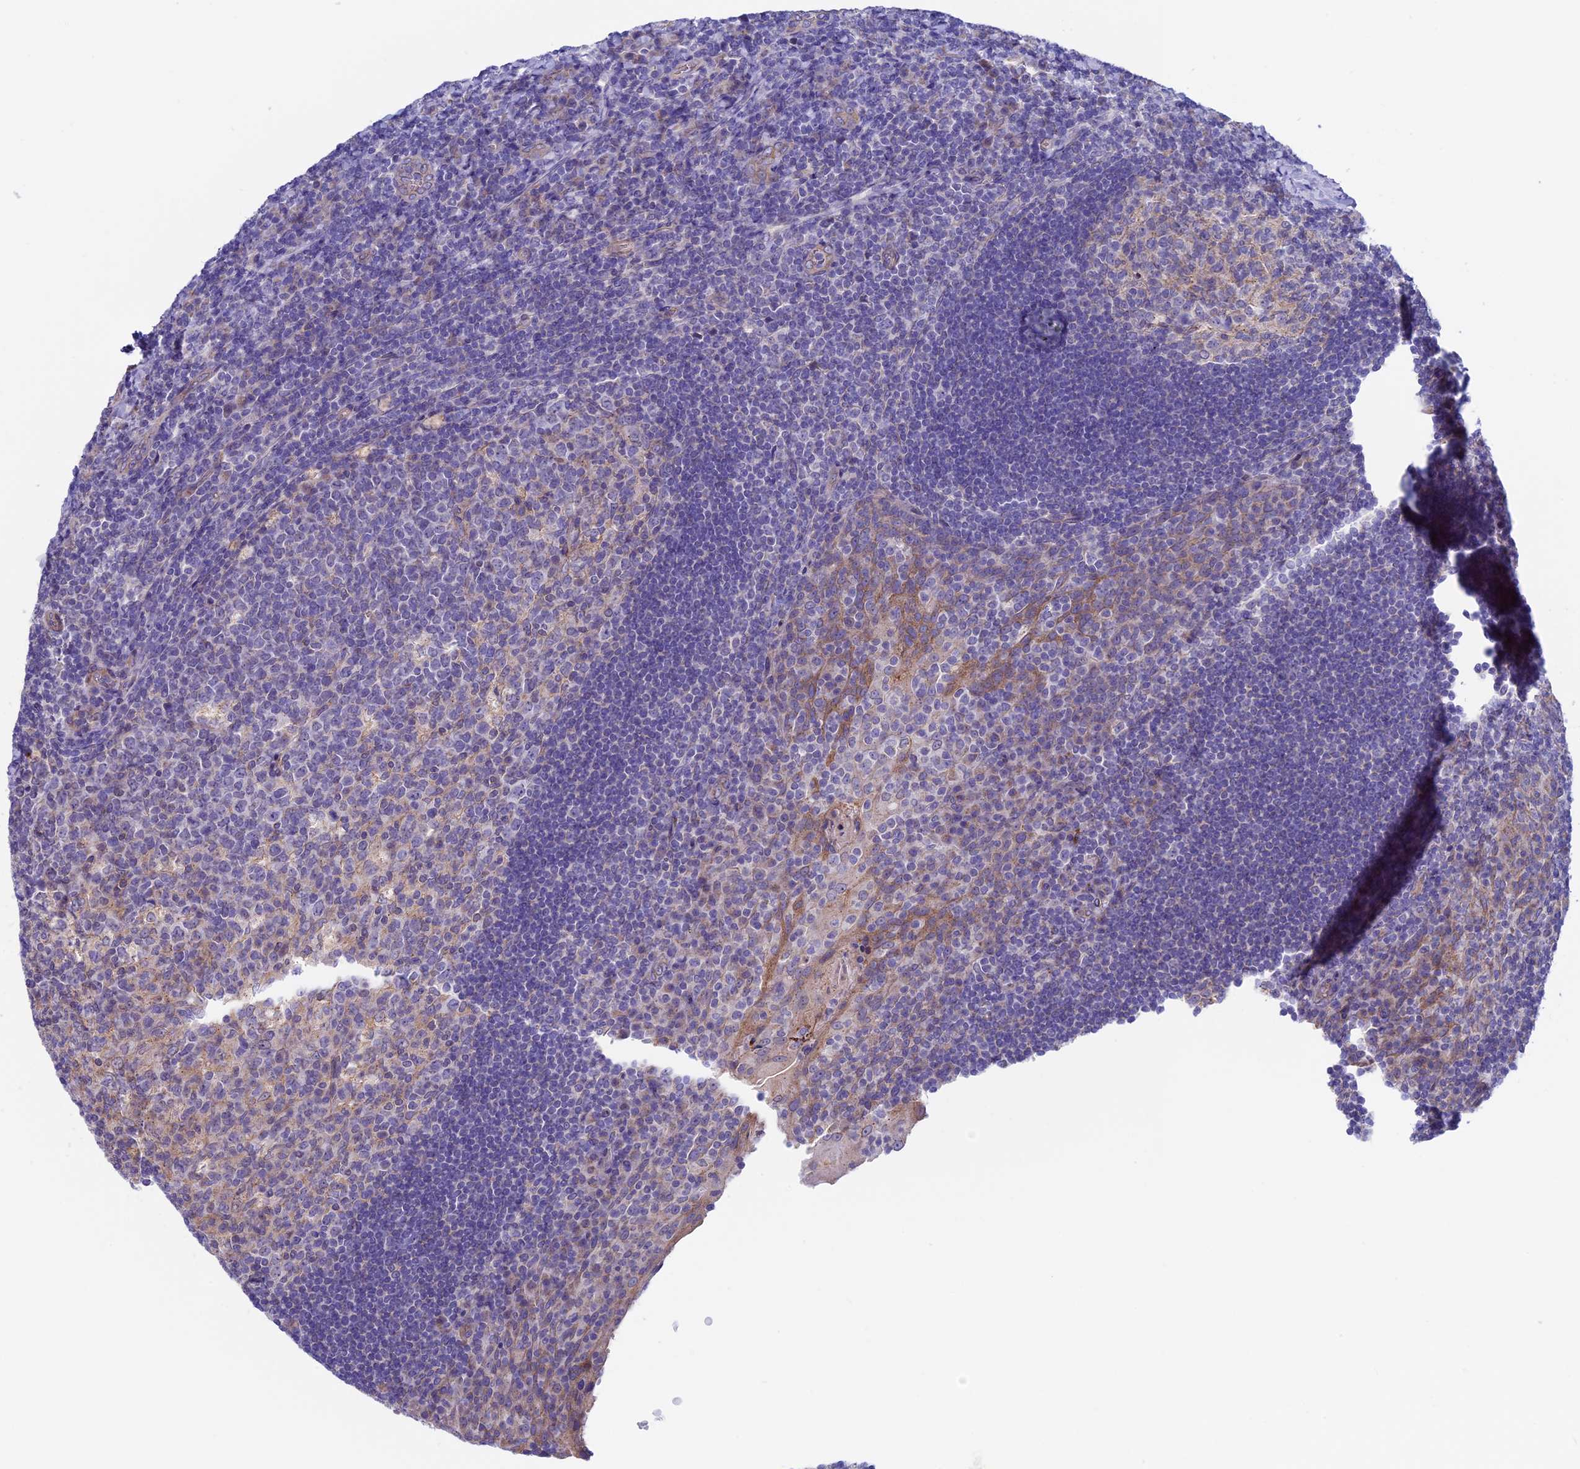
{"staining": {"intensity": "weak", "quantity": "25%-75%", "location": "cytoplasmic/membranous"}, "tissue": "tonsil", "cell_type": "Germinal center cells", "image_type": "normal", "snomed": [{"axis": "morphology", "description": "Normal tissue, NOS"}, {"axis": "topography", "description": "Tonsil"}], "caption": "A low amount of weak cytoplasmic/membranous staining is appreciated in approximately 25%-75% of germinal center cells in benign tonsil. (Brightfield microscopy of DAB IHC at high magnification).", "gene": "ETFDH", "patient": {"sex": "male", "age": 17}}